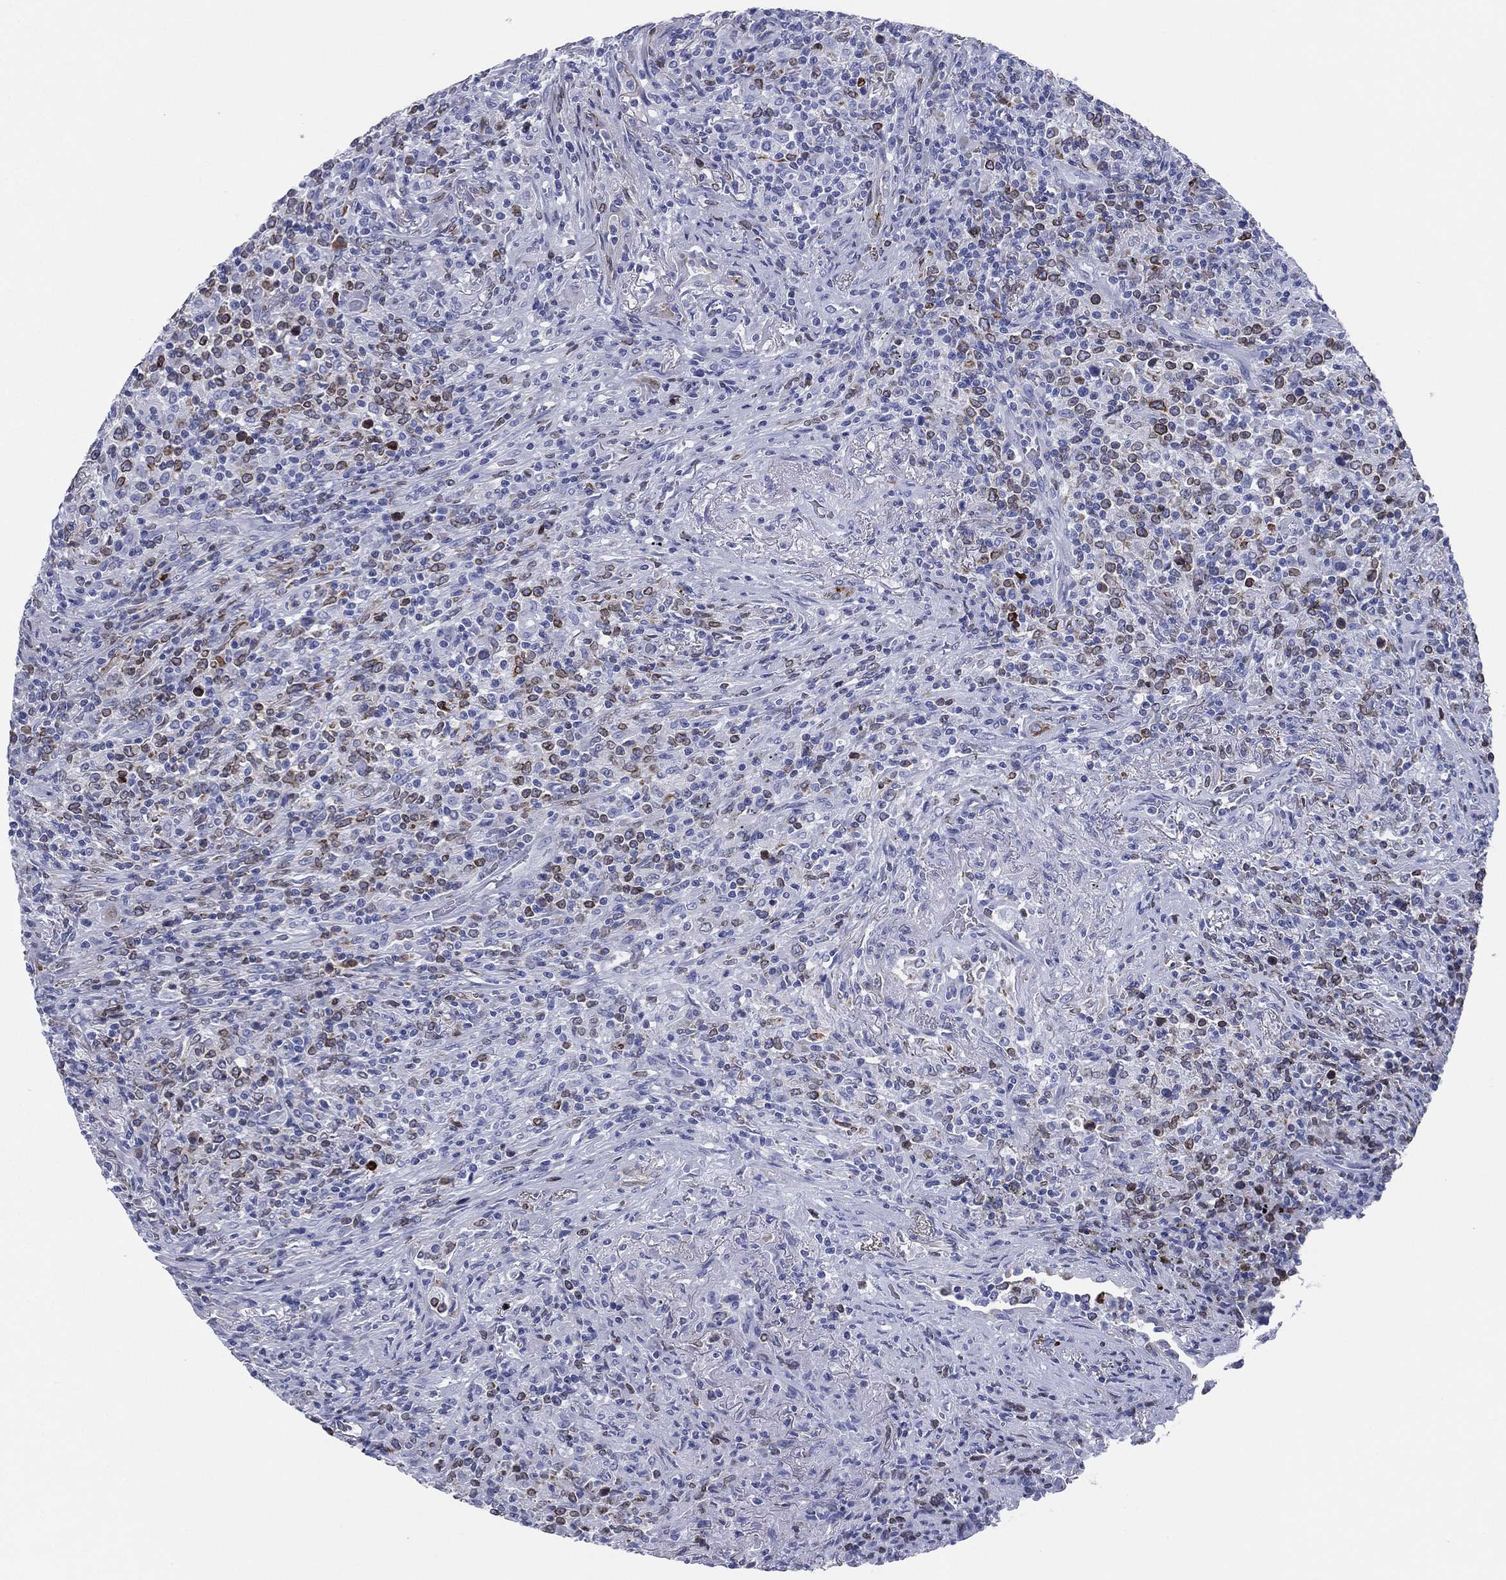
{"staining": {"intensity": "moderate", "quantity": "<25%", "location": "cytoplasmic/membranous"}, "tissue": "lymphoma", "cell_type": "Tumor cells", "image_type": "cancer", "snomed": [{"axis": "morphology", "description": "Malignant lymphoma, non-Hodgkin's type, High grade"}, {"axis": "topography", "description": "Lung"}], "caption": "Moderate cytoplasmic/membranous staining is appreciated in about <25% of tumor cells in malignant lymphoma, non-Hodgkin's type (high-grade). The protein of interest is stained brown, and the nuclei are stained in blue (DAB IHC with brightfield microscopy, high magnification).", "gene": "CD79A", "patient": {"sex": "male", "age": 79}}